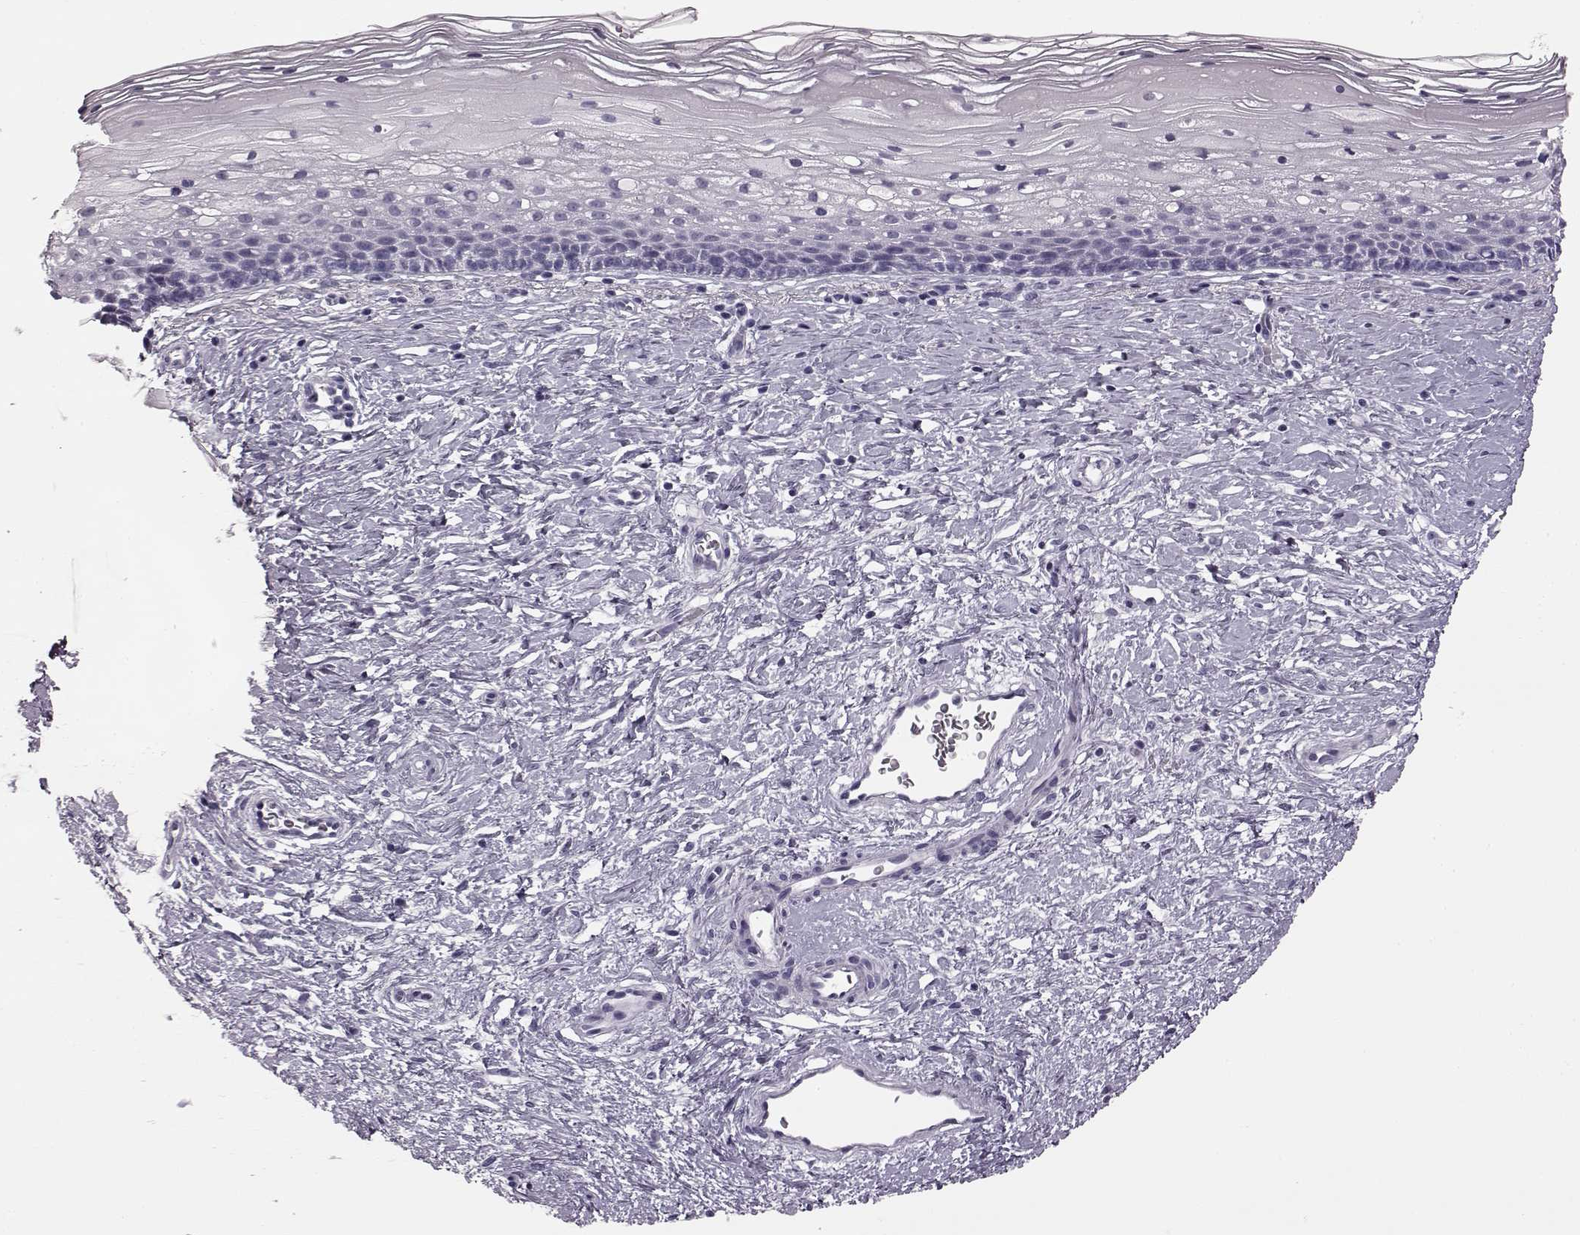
{"staining": {"intensity": "negative", "quantity": "none", "location": "none"}, "tissue": "cervix", "cell_type": "Glandular cells", "image_type": "normal", "snomed": [{"axis": "morphology", "description": "Normal tissue, NOS"}, {"axis": "topography", "description": "Cervix"}], "caption": "This image is of benign cervix stained with immunohistochemistry to label a protein in brown with the nuclei are counter-stained blue. There is no staining in glandular cells.", "gene": "AIPL1", "patient": {"sex": "female", "age": 34}}